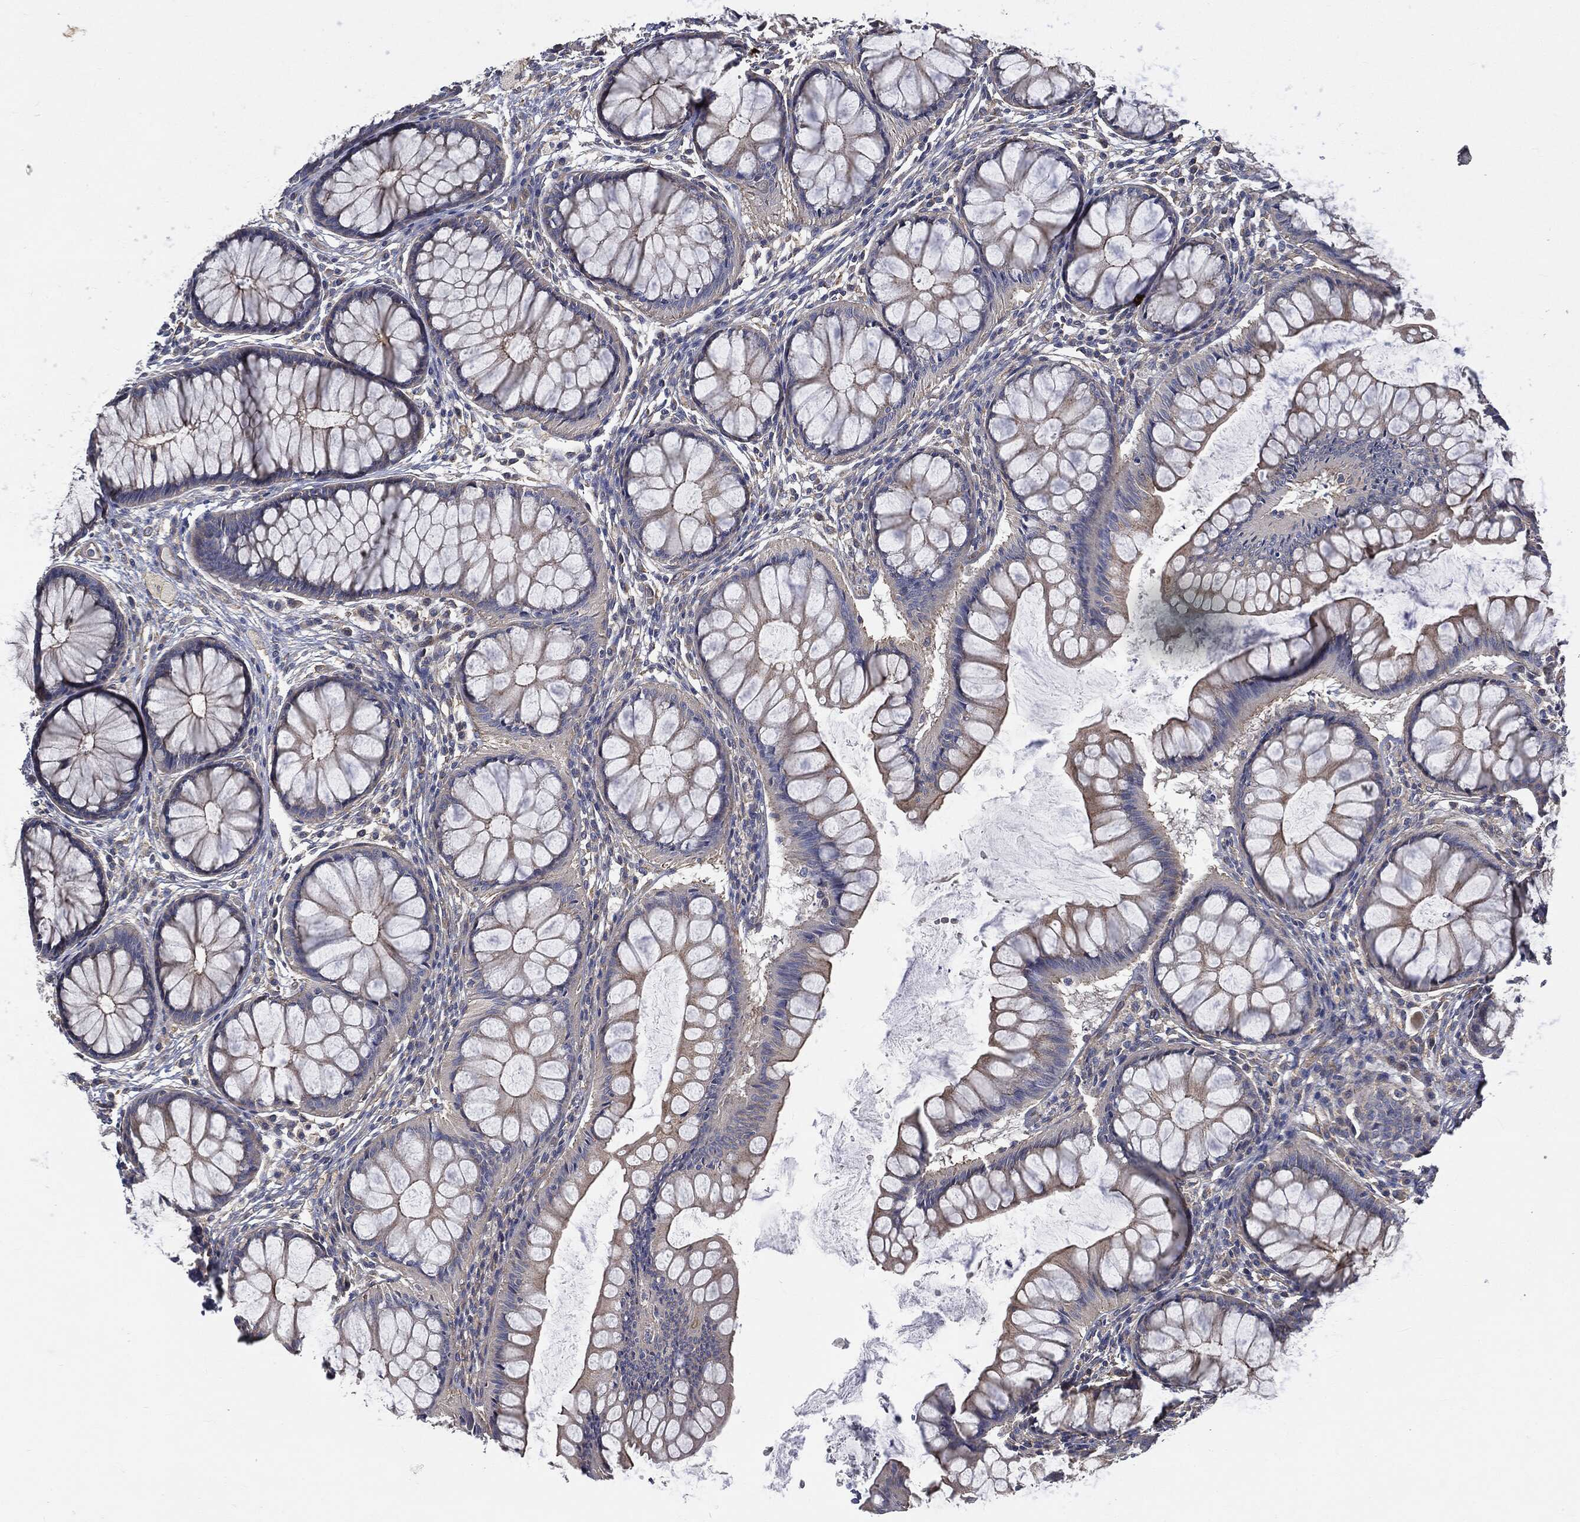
{"staining": {"intensity": "weak", "quantity": "<25%", "location": "cytoplasmic/membranous"}, "tissue": "colon", "cell_type": "Endothelial cells", "image_type": "normal", "snomed": [{"axis": "morphology", "description": "Normal tissue, NOS"}, {"axis": "topography", "description": "Colon"}], "caption": "IHC micrograph of benign human colon stained for a protein (brown), which exhibits no staining in endothelial cells.", "gene": "EPS15L1", "patient": {"sex": "female", "age": 65}}